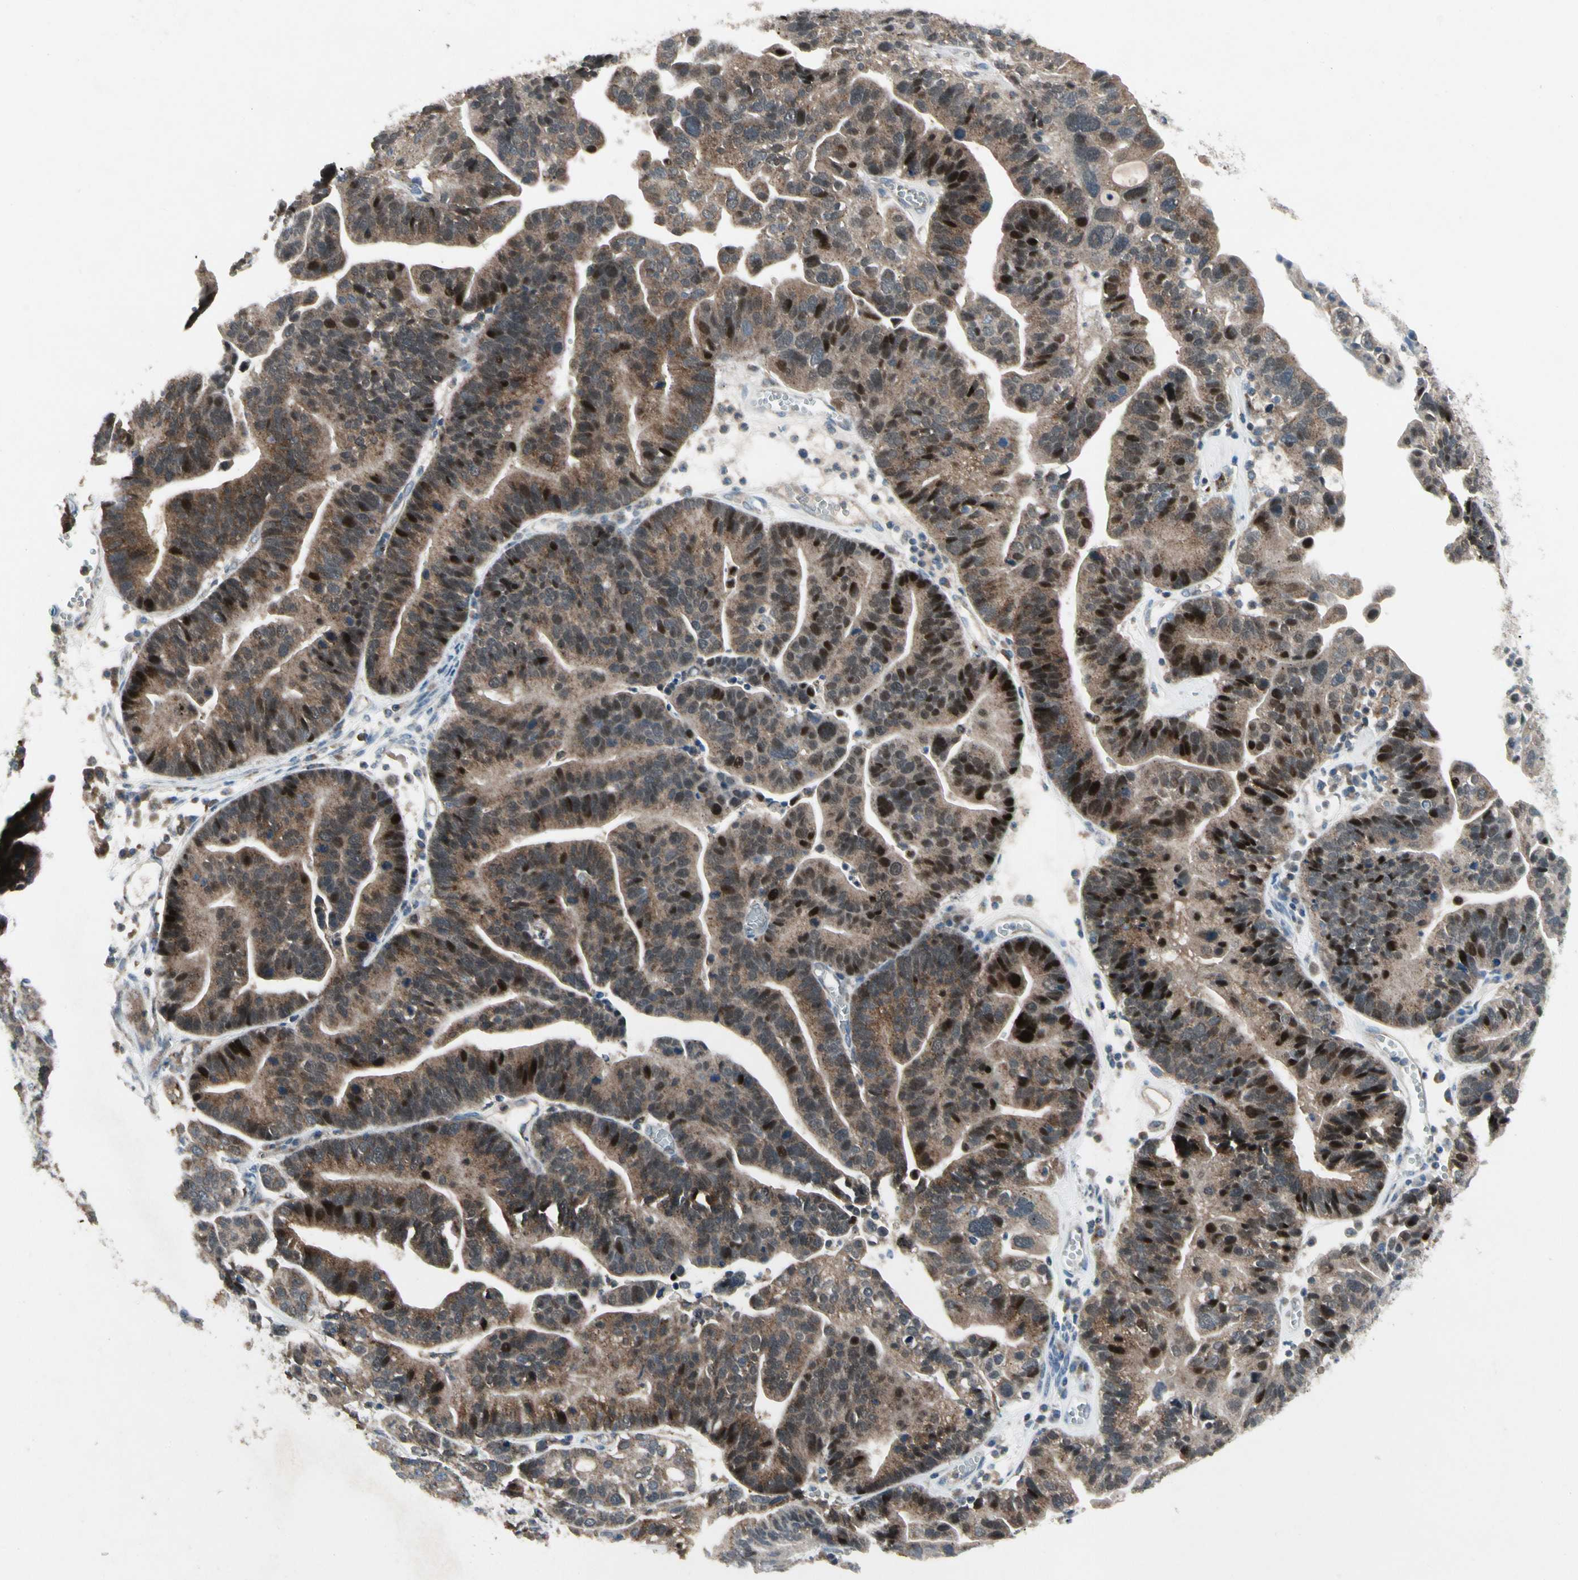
{"staining": {"intensity": "moderate", "quantity": "25%-75%", "location": "cytoplasmic/membranous,nuclear"}, "tissue": "ovarian cancer", "cell_type": "Tumor cells", "image_type": "cancer", "snomed": [{"axis": "morphology", "description": "Cystadenocarcinoma, serous, NOS"}, {"axis": "topography", "description": "Ovary"}], "caption": "DAB (3,3'-diaminobenzidine) immunohistochemical staining of human ovarian serous cystadenocarcinoma demonstrates moderate cytoplasmic/membranous and nuclear protein expression in approximately 25%-75% of tumor cells. The protein of interest is stained brown, and the nuclei are stained in blue (DAB IHC with brightfield microscopy, high magnification).", "gene": "NMI", "patient": {"sex": "female", "age": 56}}